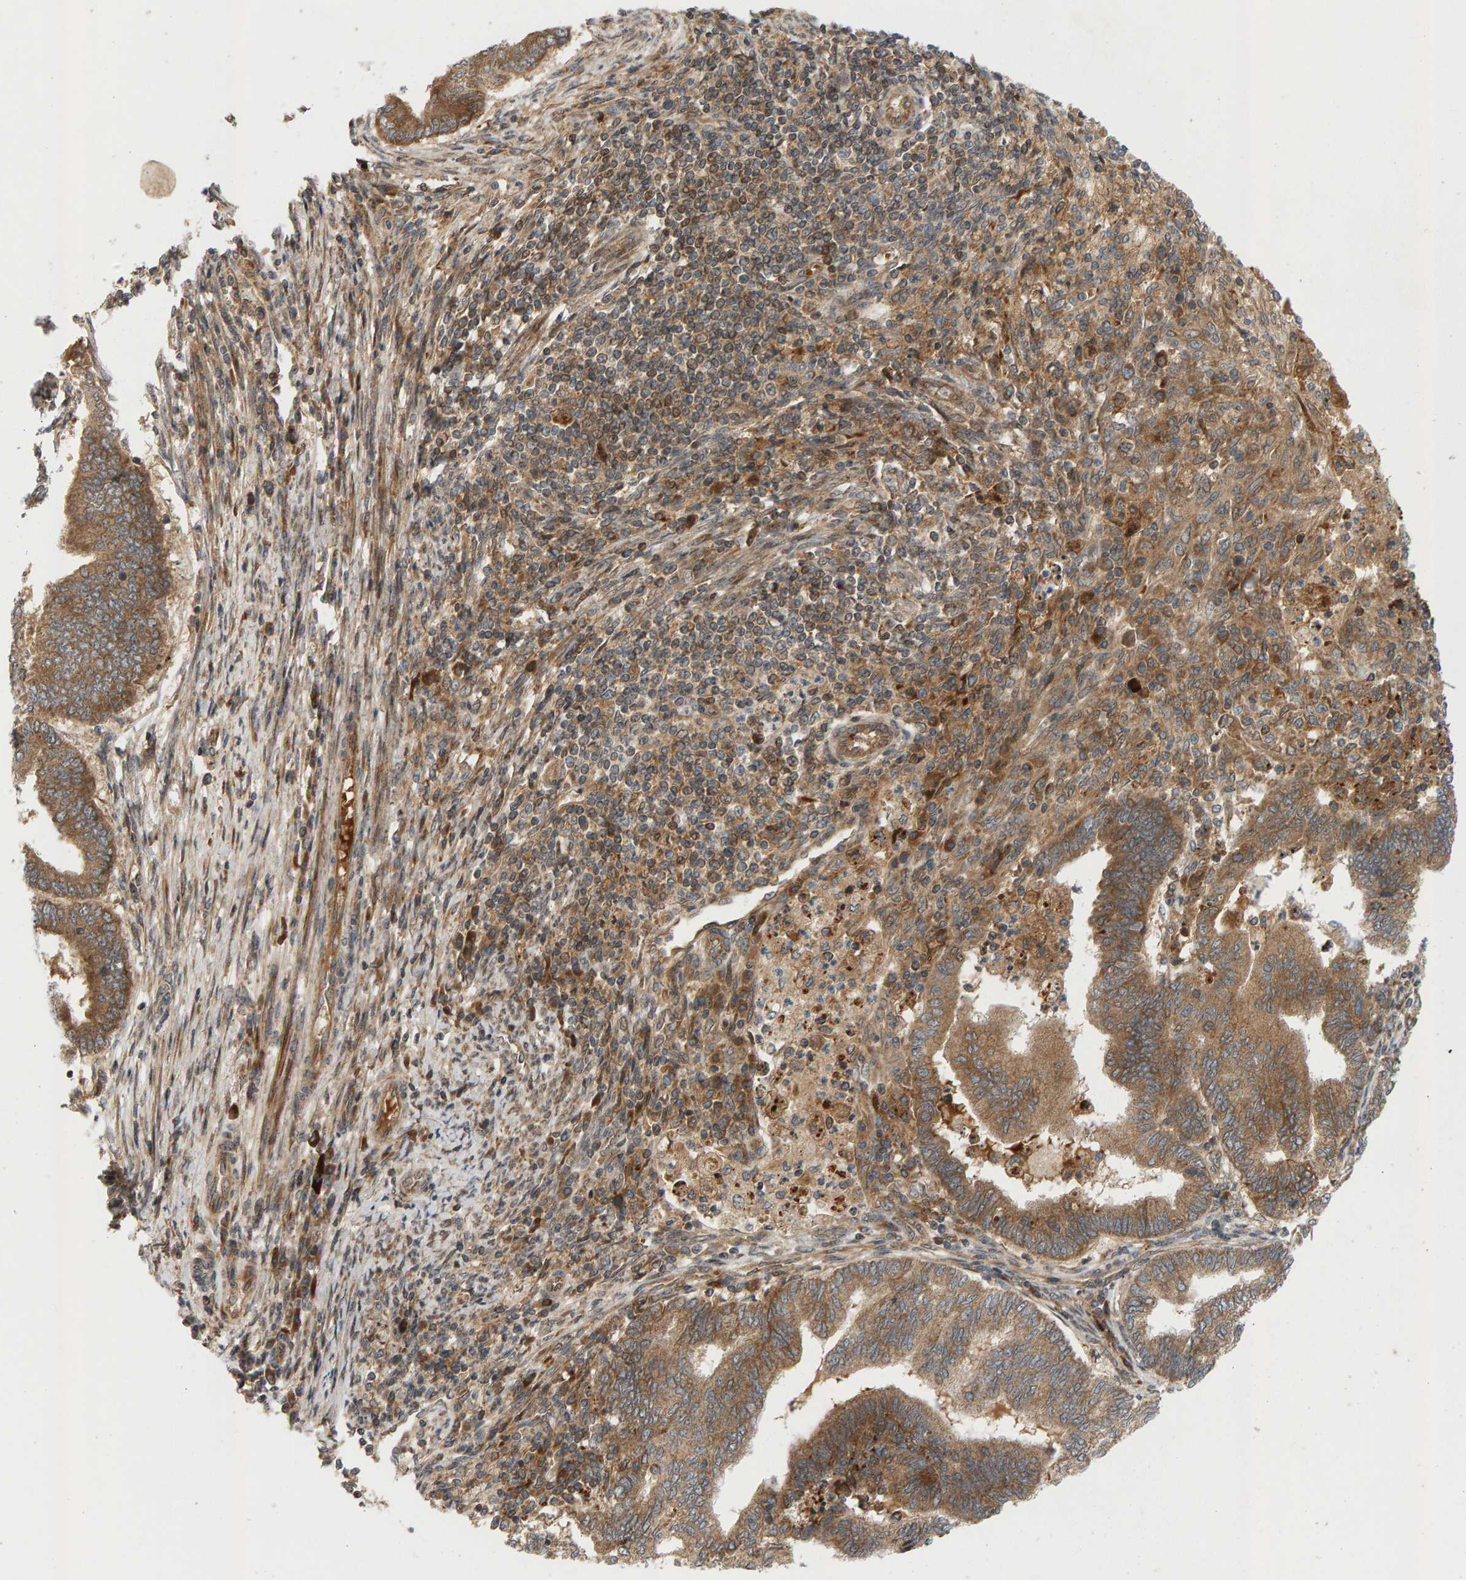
{"staining": {"intensity": "moderate", "quantity": ">75%", "location": "cytoplasmic/membranous"}, "tissue": "endometrial cancer", "cell_type": "Tumor cells", "image_type": "cancer", "snomed": [{"axis": "morphology", "description": "Polyp, NOS"}, {"axis": "morphology", "description": "Adenocarcinoma, NOS"}, {"axis": "morphology", "description": "Adenoma, NOS"}, {"axis": "topography", "description": "Endometrium"}], "caption": "Endometrial cancer stained with a protein marker displays moderate staining in tumor cells.", "gene": "BAHCC1", "patient": {"sex": "female", "age": 79}}